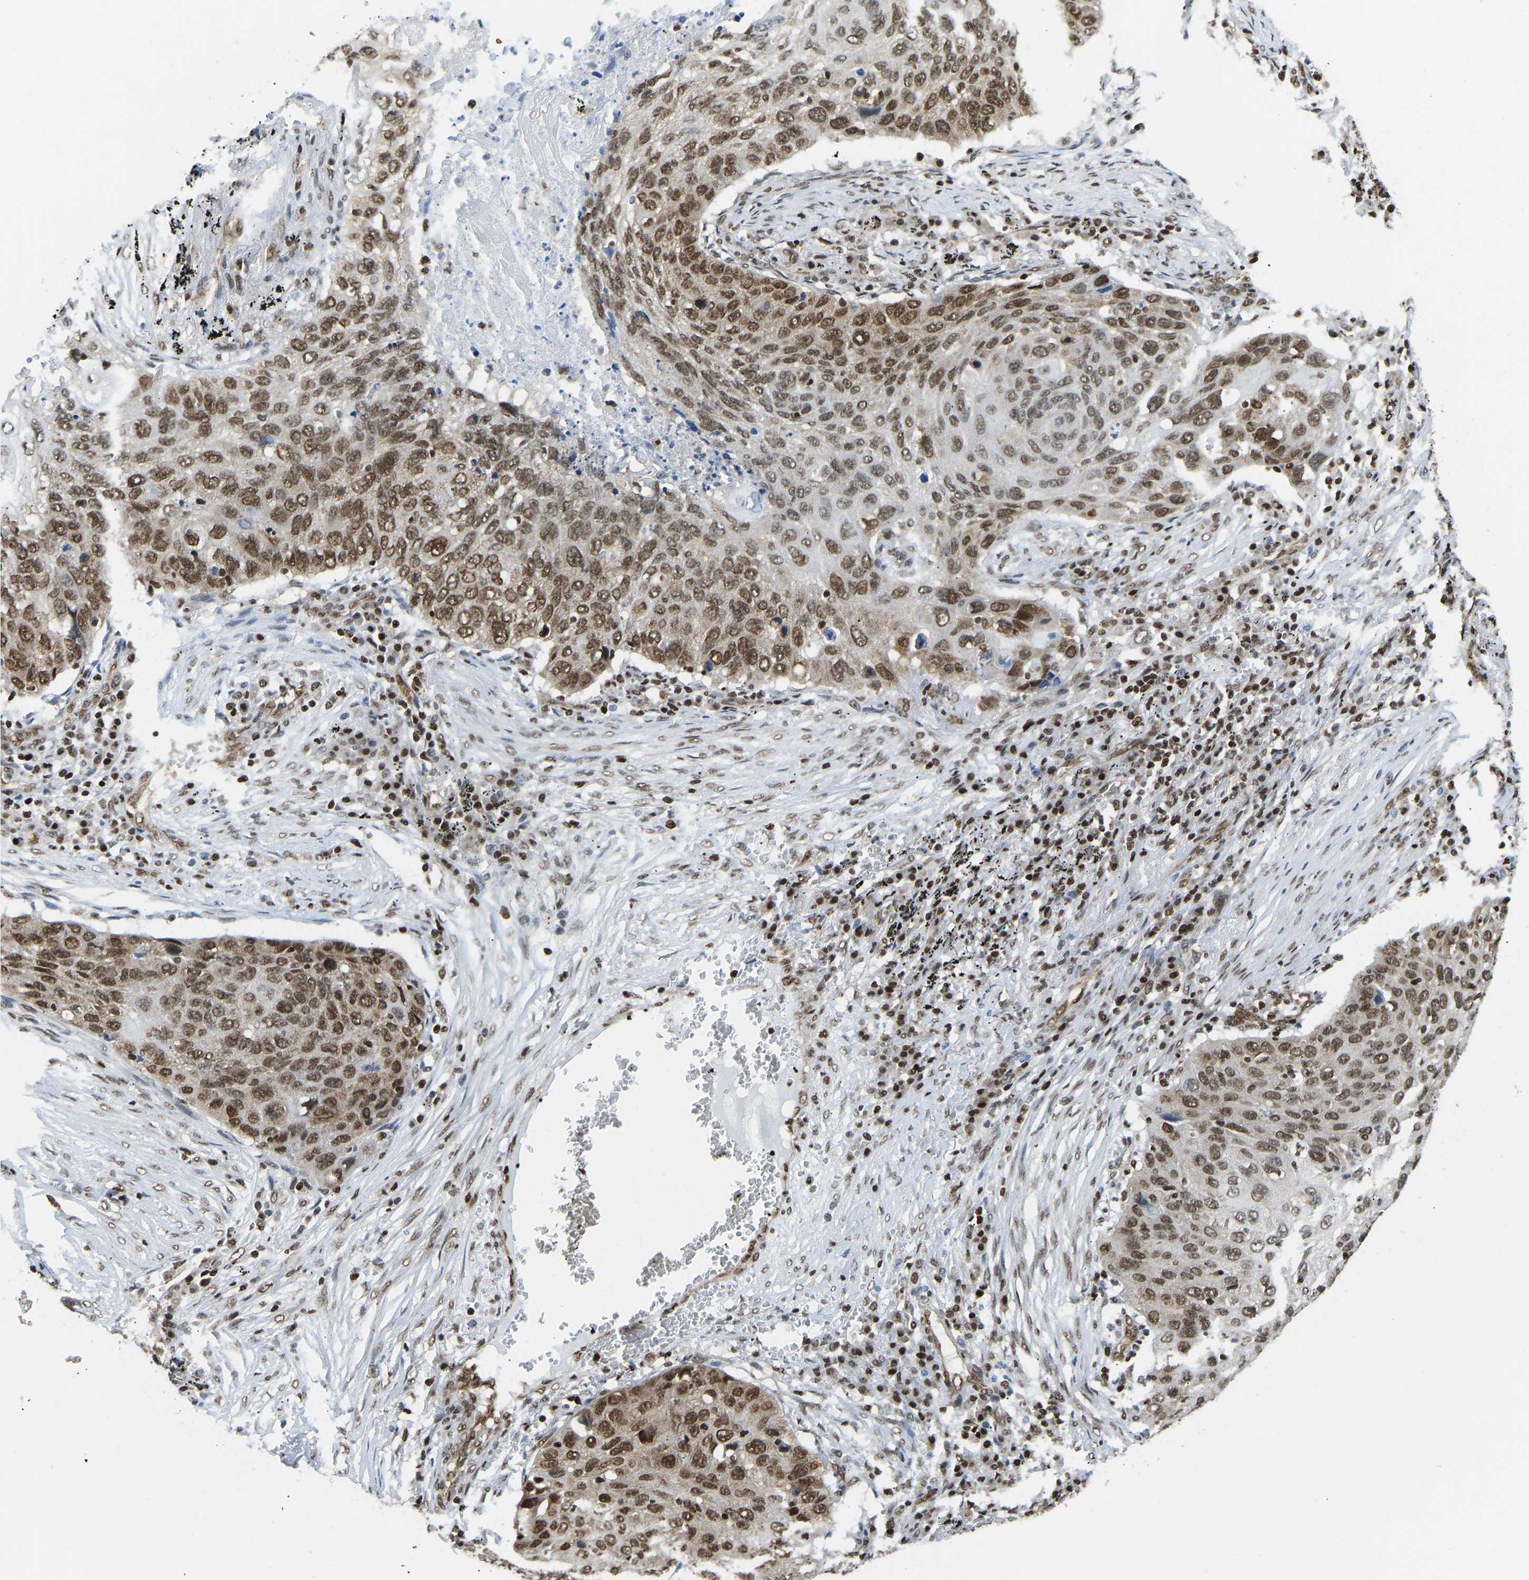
{"staining": {"intensity": "moderate", "quantity": ">75%", "location": "nuclear"}, "tissue": "lung cancer", "cell_type": "Tumor cells", "image_type": "cancer", "snomed": [{"axis": "morphology", "description": "Squamous cell carcinoma, NOS"}, {"axis": "topography", "description": "Lung"}], "caption": "Immunohistochemical staining of human squamous cell carcinoma (lung) exhibits medium levels of moderate nuclear expression in approximately >75% of tumor cells.", "gene": "ZSCAN20", "patient": {"sex": "female", "age": 63}}